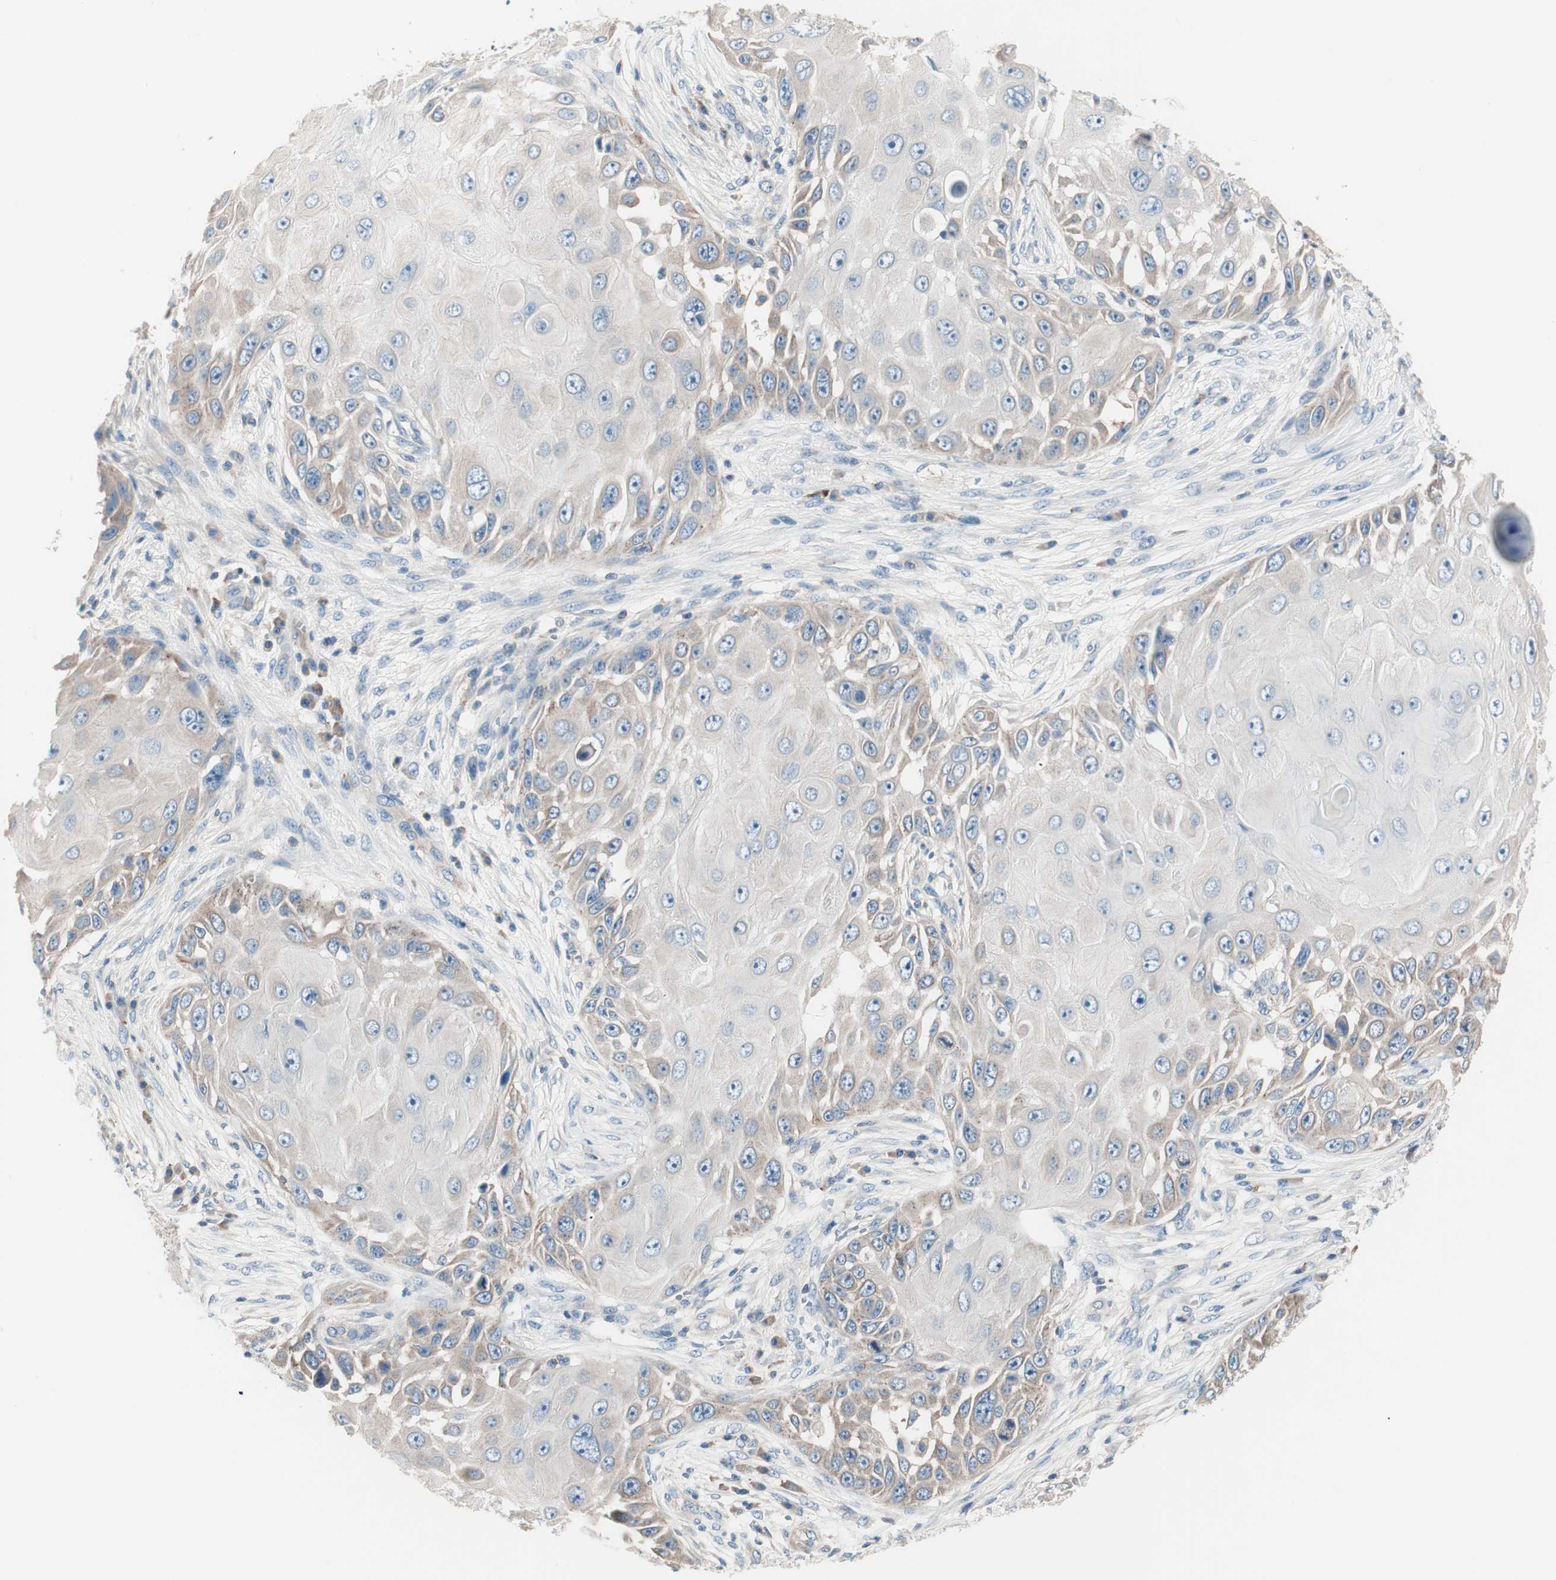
{"staining": {"intensity": "weak", "quantity": "<25%", "location": "cytoplasmic/membranous"}, "tissue": "skin cancer", "cell_type": "Tumor cells", "image_type": "cancer", "snomed": [{"axis": "morphology", "description": "Squamous cell carcinoma, NOS"}, {"axis": "topography", "description": "Skin"}], "caption": "A high-resolution micrograph shows IHC staining of skin cancer (squamous cell carcinoma), which demonstrates no significant positivity in tumor cells.", "gene": "RAD54B", "patient": {"sex": "female", "age": 44}}